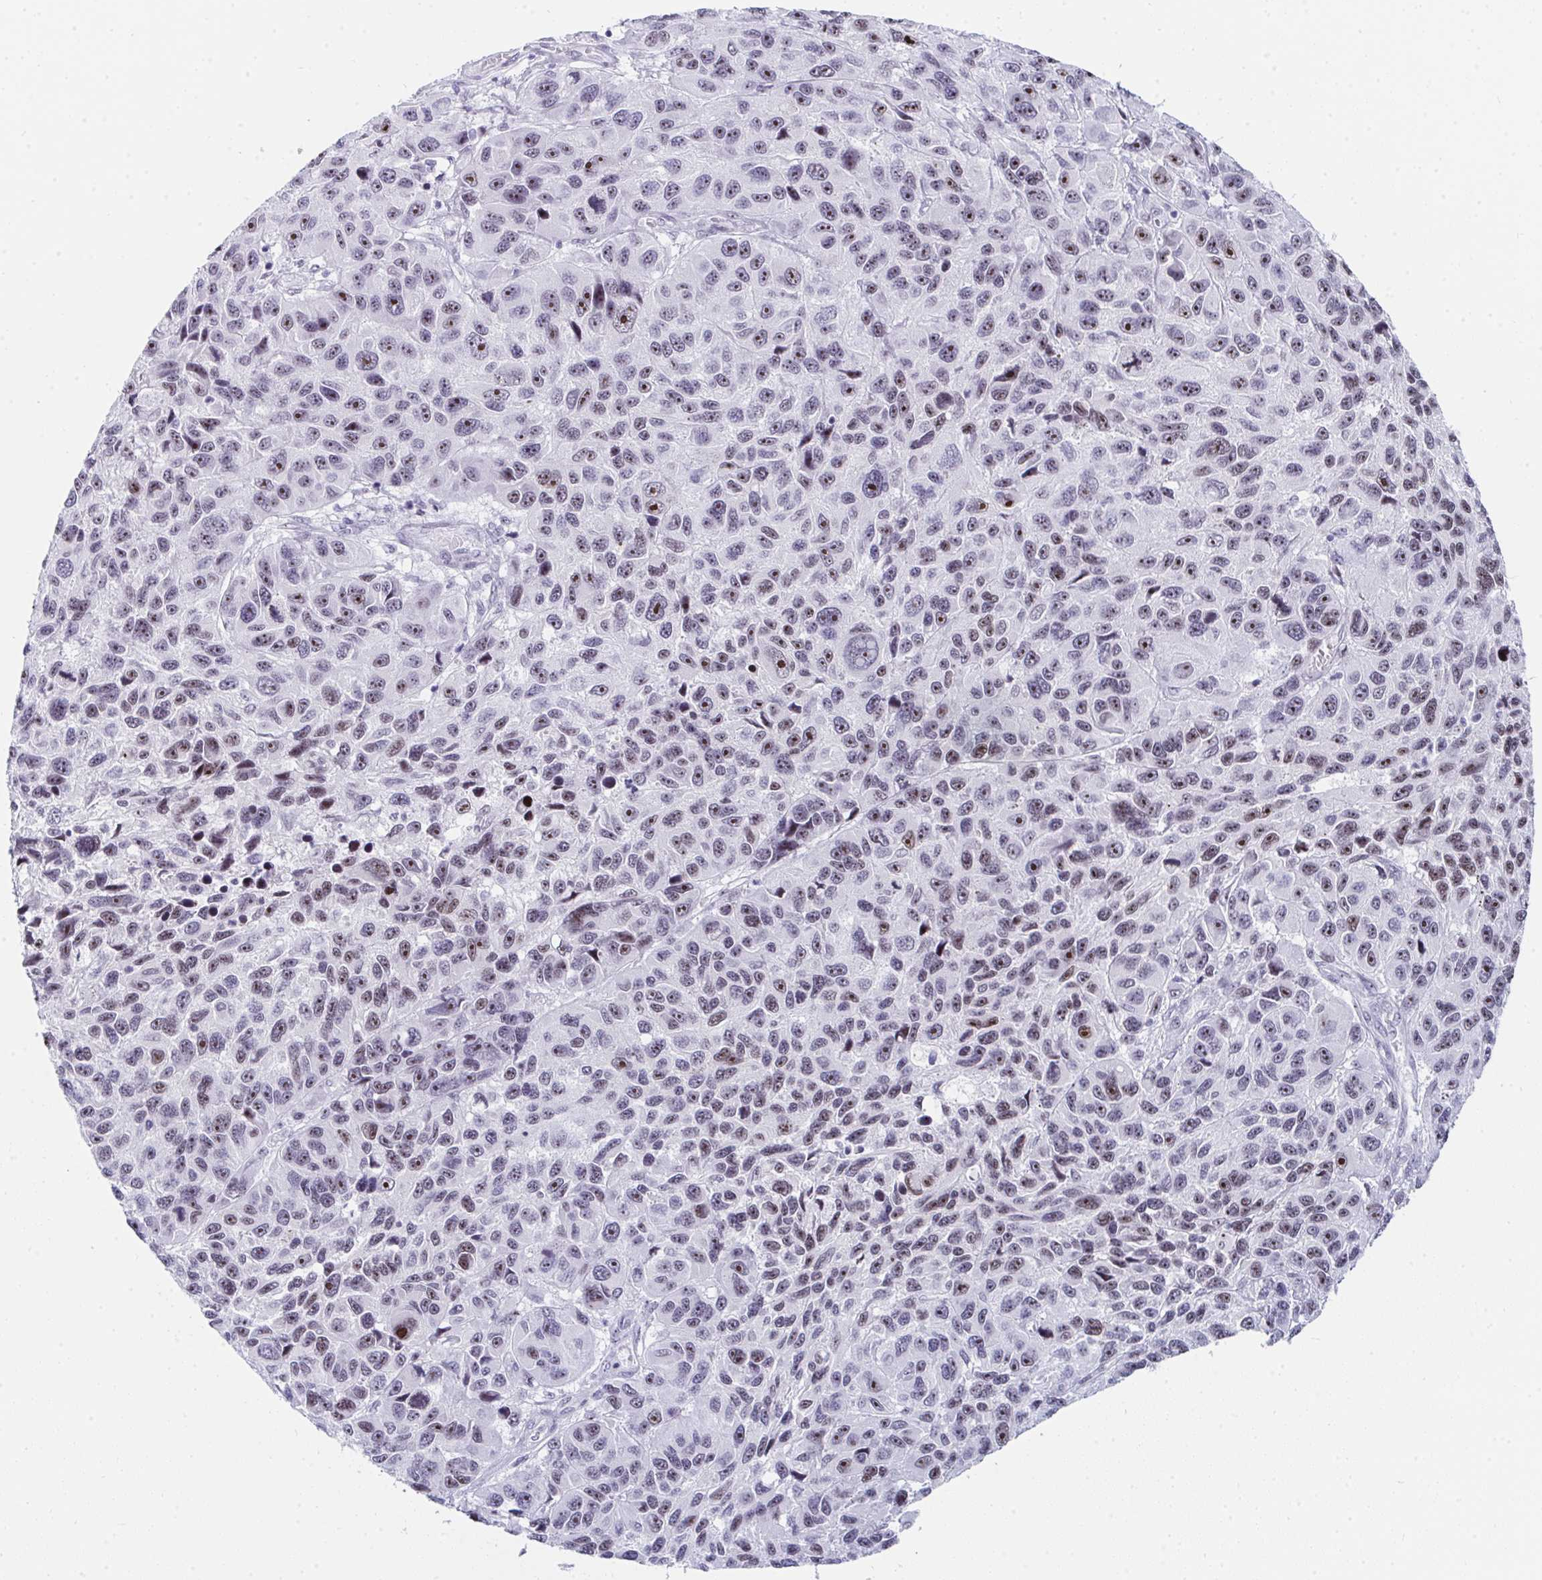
{"staining": {"intensity": "moderate", "quantity": ">75%", "location": "nuclear"}, "tissue": "melanoma", "cell_type": "Tumor cells", "image_type": "cancer", "snomed": [{"axis": "morphology", "description": "Malignant melanoma, NOS"}, {"axis": "topography", "description": "Skin"}], "caption": "Protein expression analysis of human malignant melanoma reveals moderate nuclear expression in about >75% of tumor cells.", "gene": "NOP10", "patient": {"sex": "male", "age": 53}}